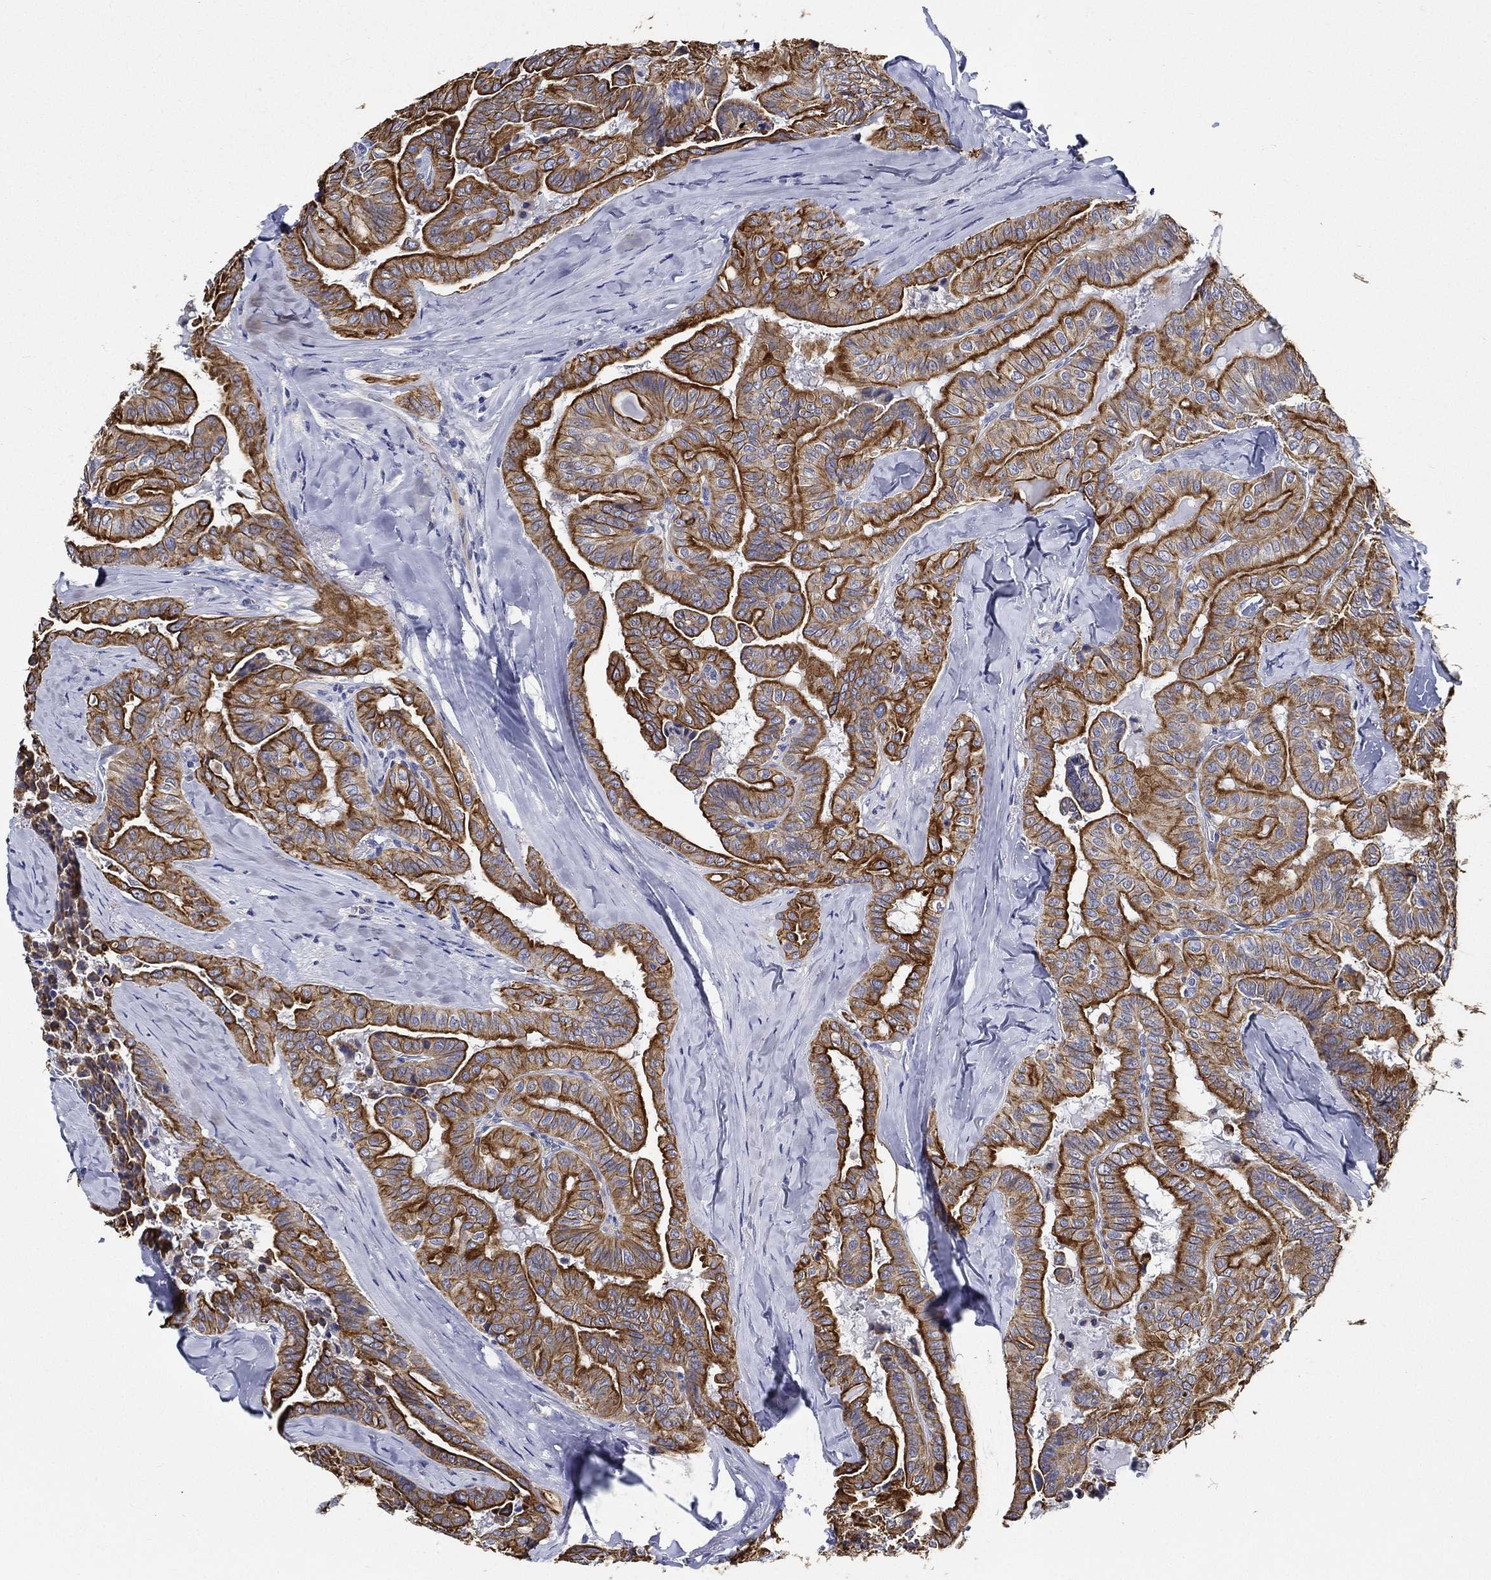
{"staining": {"intensity": "strong", "quantity": ">75%", "location": "cytoplasmic/membranous"}, "tissue": "thyroid cancer", "cell_type": "Tumor cells", "image_type": "cancer", "snomed": [{"axis": "morphology", "description": "Papillary adenocarcinoma, NOS"}, {"axis": "topography", "description": "Thyroid gland"}], "caption": "Thyroid papillary adenocarcinoma stained for a protein demonstrates strong cytoplasmic/membranous positivity in tumor cells.", "gene": "NEDD9", "patient": {"sex": "female", "age": 68}}